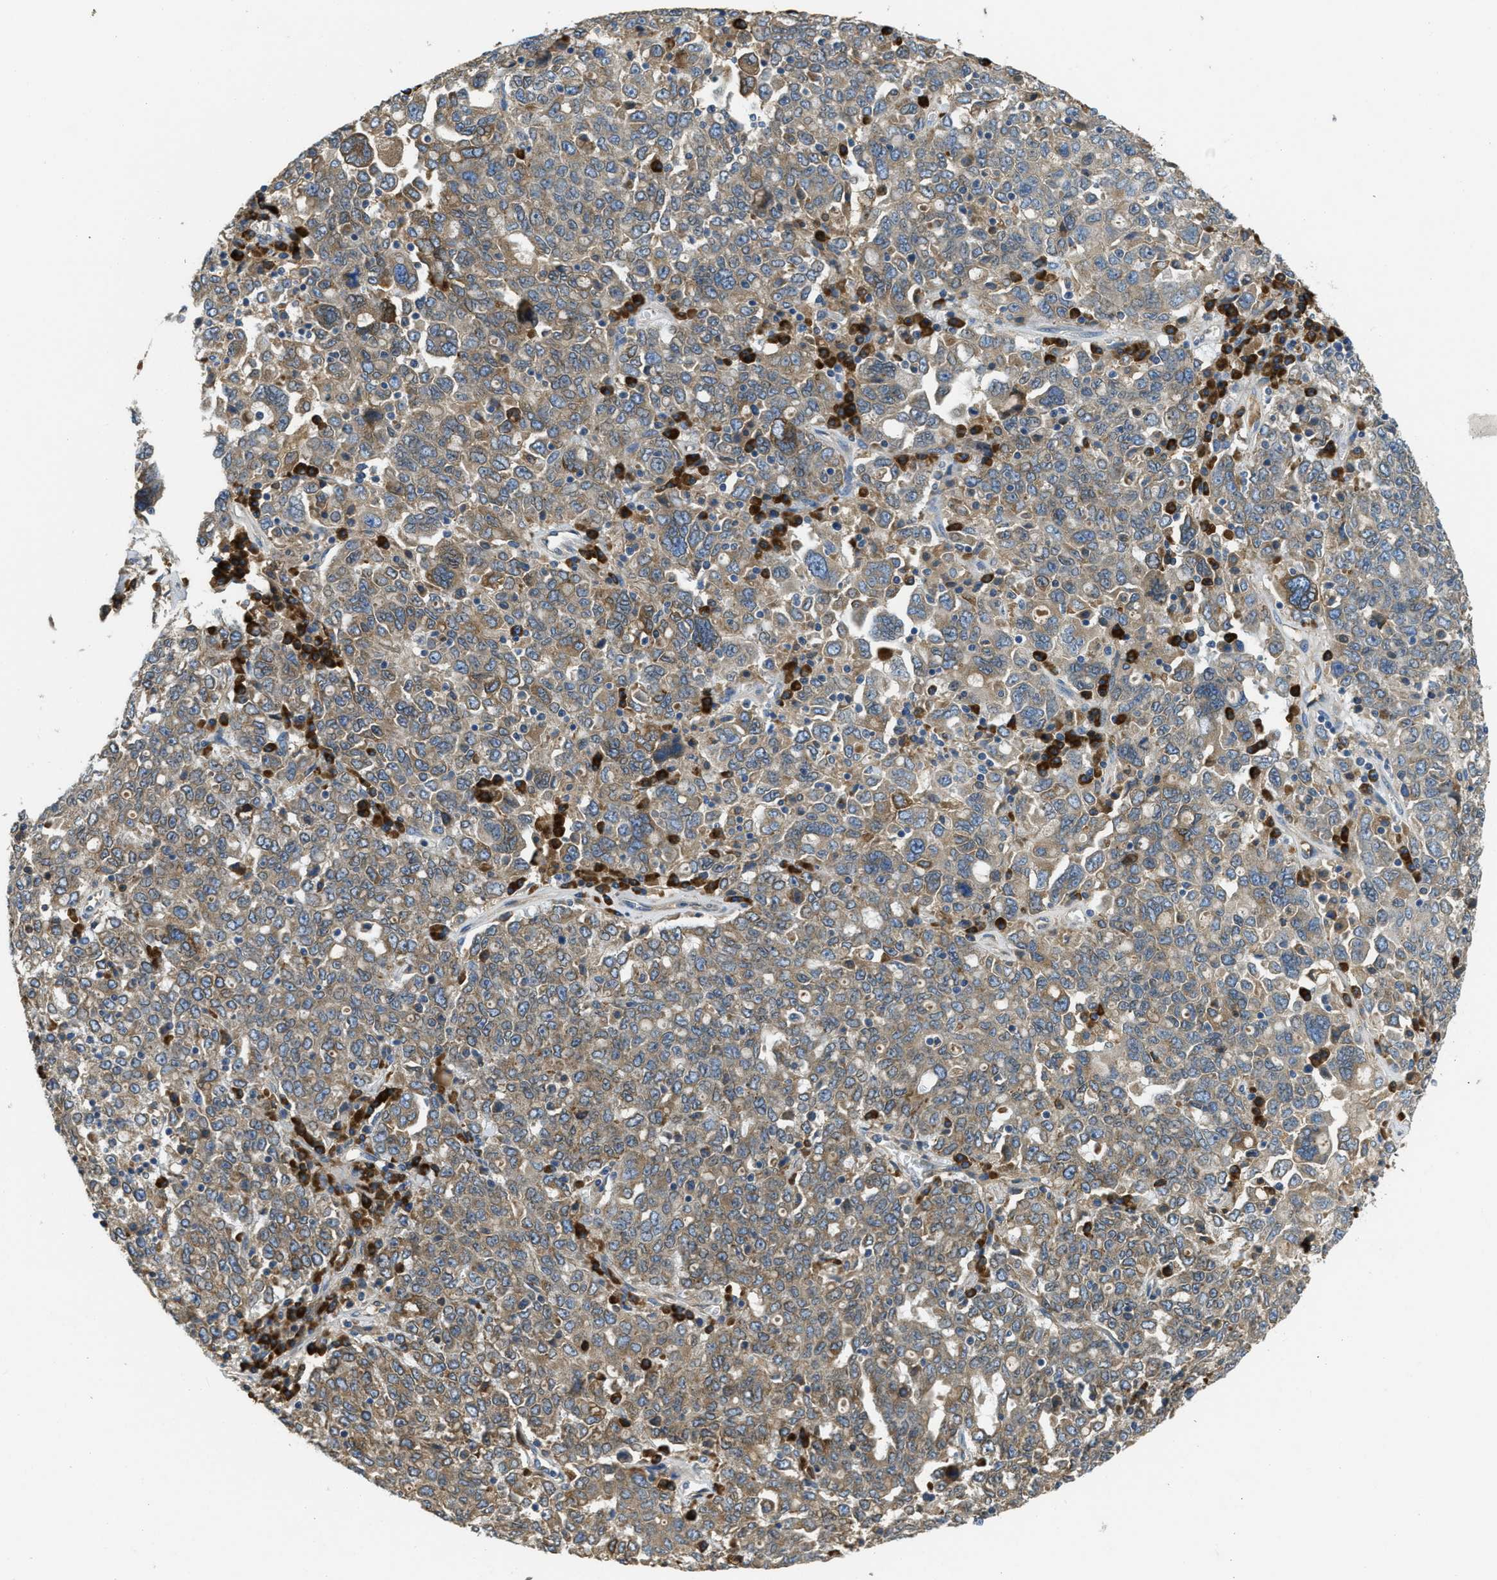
{"staining": {"intensity": "weak", "quantity": ">75%", "location": "cytoplasmic/membranous"}, "tissue": "ovarian cancer", "cell_type": "Tumor cells", "image_type": "cancer", "snomed": [{"axis": "morphology", "description": "Carcinoma, endometroid"}, {"axis": "topography", "description": "Ovary"}], "caption": "Immunohistochemical staining of ovarian endometroid carcinoma displays weak cytoplasmic/membranous protein positivity in about >75% of tumor cells.", "gene": "SSR1", "patient": {"sex": "female", "age": 62}}